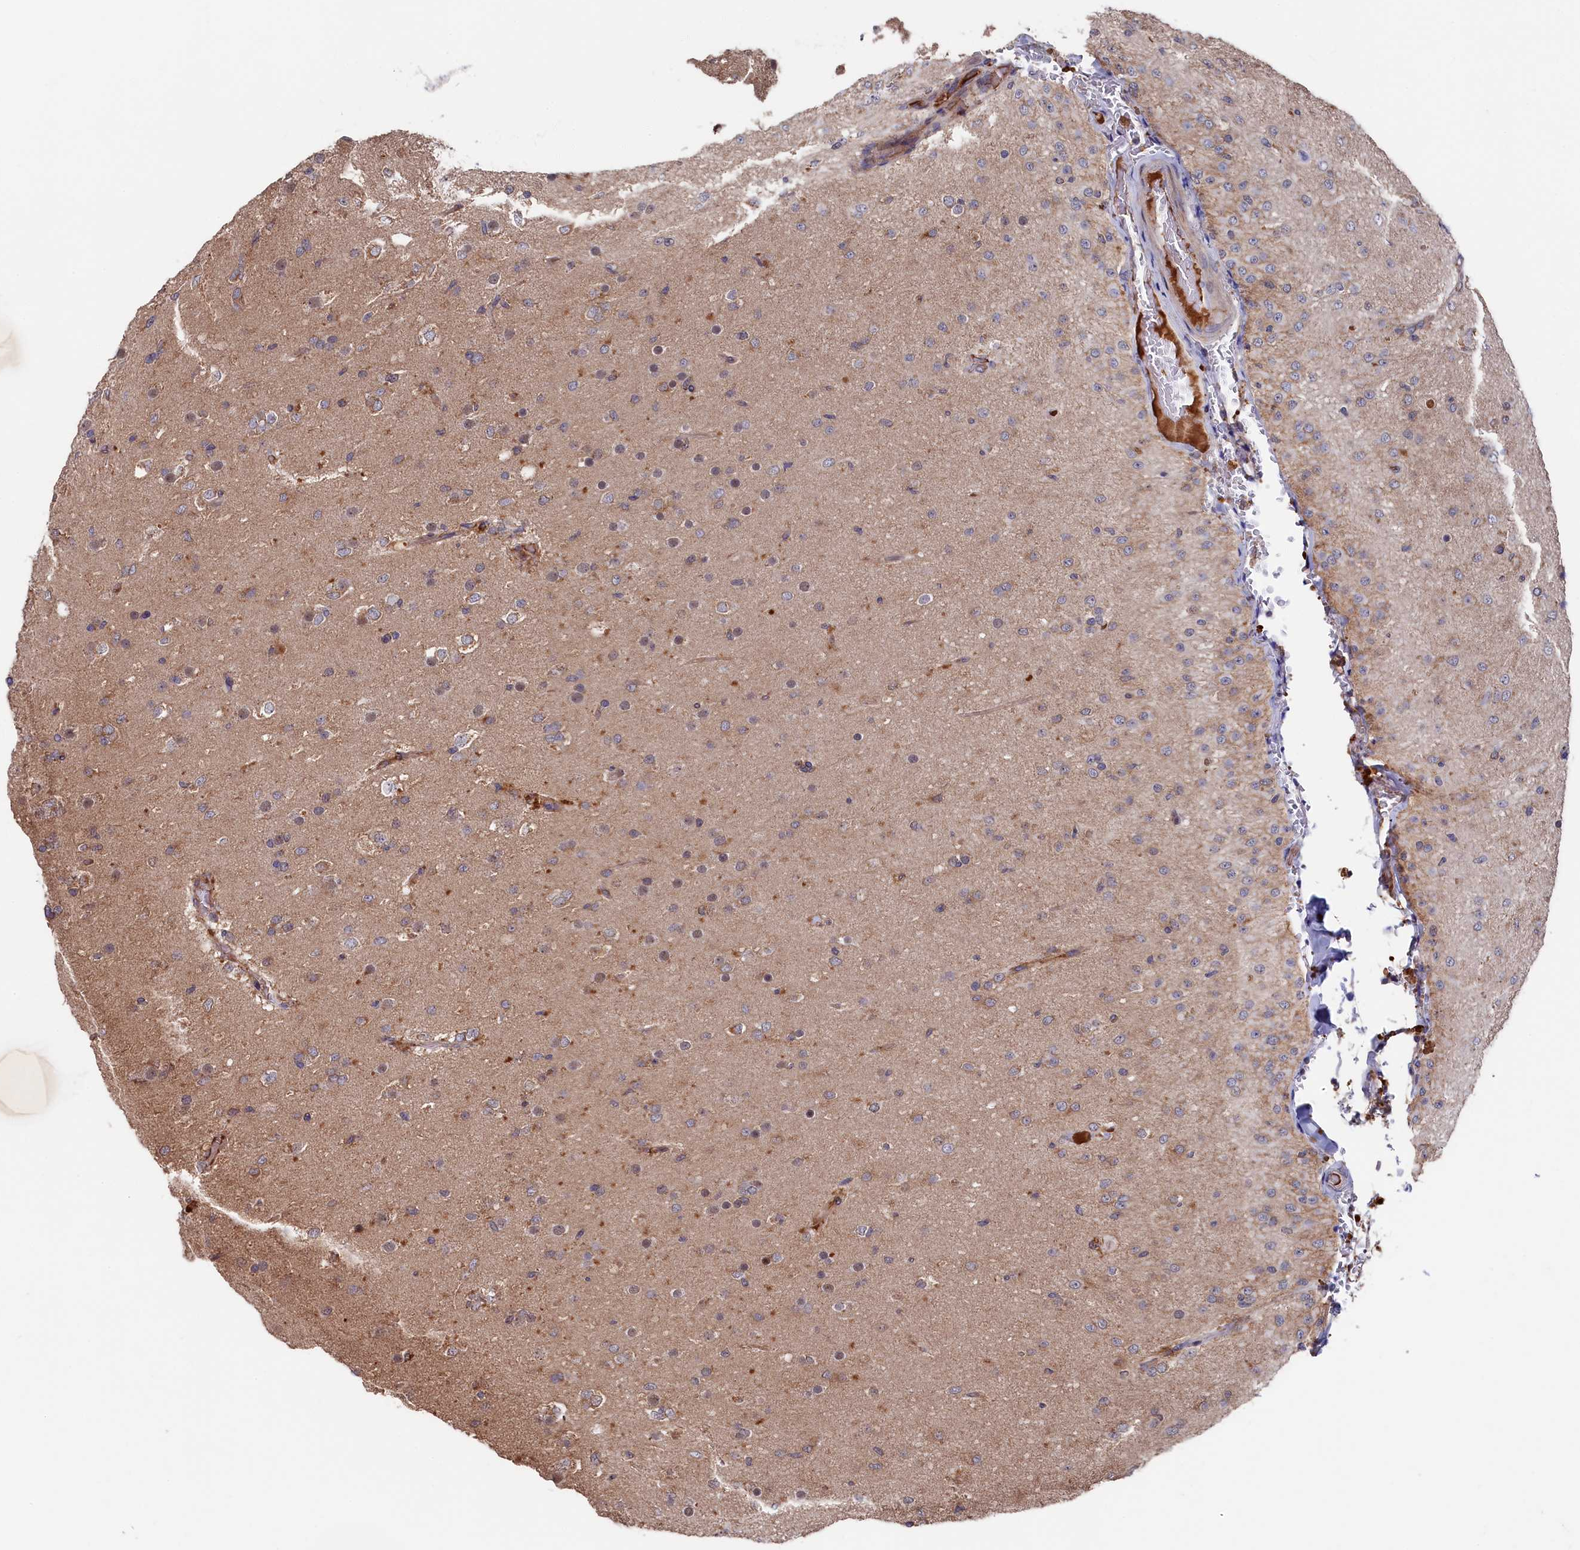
{"staining": {"intensity": "weak", "quantity": ">75%", "location": "cytoplasmic/membranous"}, "tissue": "glioma", "cell_type": "Tumor cells", "image_type": "cancer", "snomed": [{"axis": "morphology", "description": "Glioma, malignant, Low grade"}, {"axis": "topography", "description": "Brain"}], "caption": "Immunohistochemistry (IHC) micrograph of neoplastic tissue: glioma stained using immunohistochemistry (IHC) demonstrates low levels of weak protein expression localized specifically in the cytoplasmic/membranous of tumor cells, appearing as a cytoplasmic/membranous brown color.", "gene": "SLC12A4", "patient": {"sex": "male", "age": 65}}